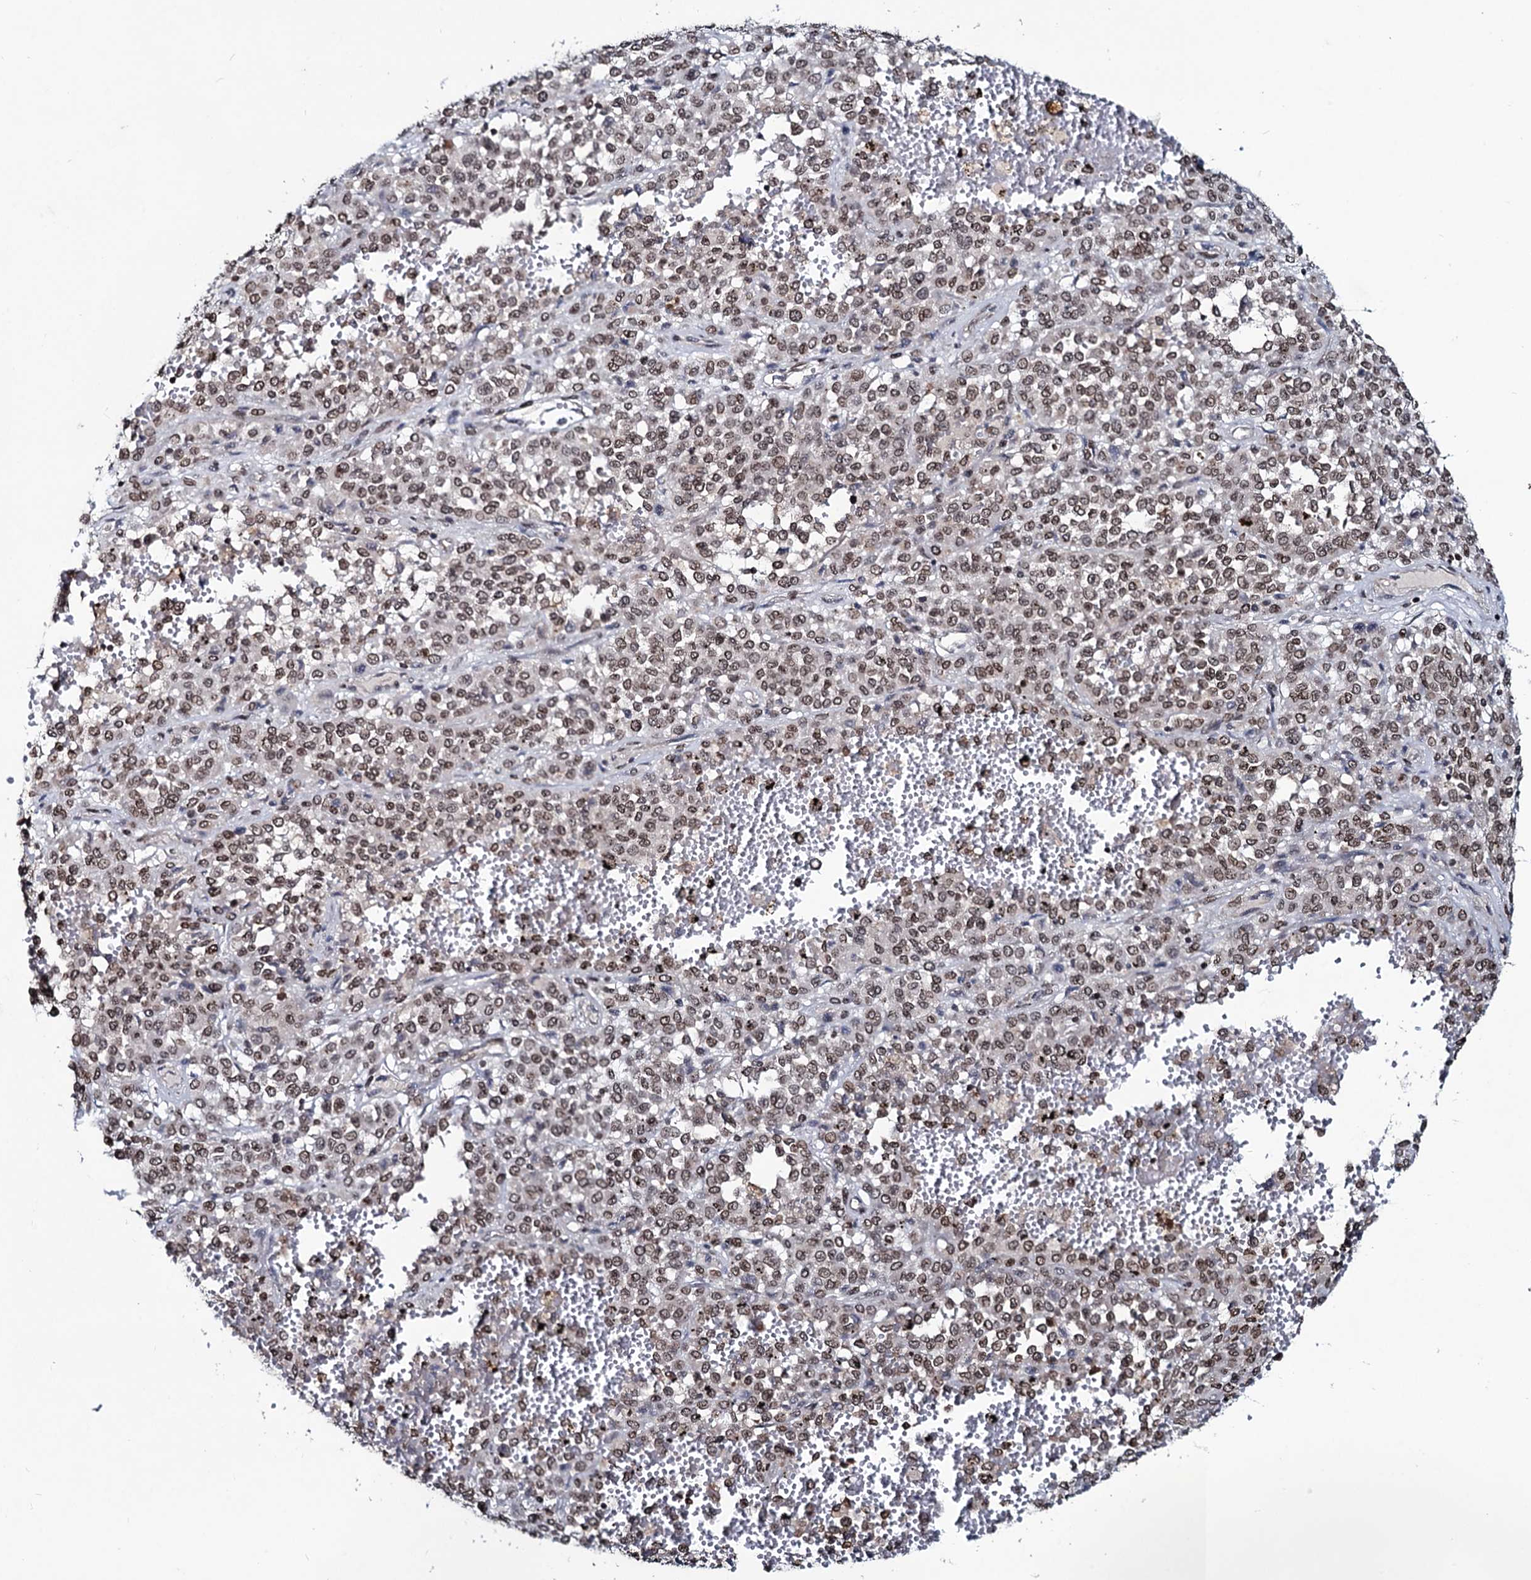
{"staining": {"intensity": "moderate", "quantity": ">75%", "location": "cytoplasmic/membranous,nuclear"}, "tissue": "melanoma", "cell_type": "Tumor cells", "image_type": "cancer", "snomed": [{"axis": "morphology", "description": "Malignant melanoma, Metastatic site"}, {"axis": "topography", "description": "Pancreas"}], "caption": "Malignant melanoma (metastatic site) stained with immunohistochemistry (IHC) exhibits moderate cytoplasmic/membranous and nuclear expression in approximately >75% of tumor cells. (IHC, brightfield microscopy, high magnification).", "gene": "RNF6", "patient": {"sex": "female", "age": 30}}